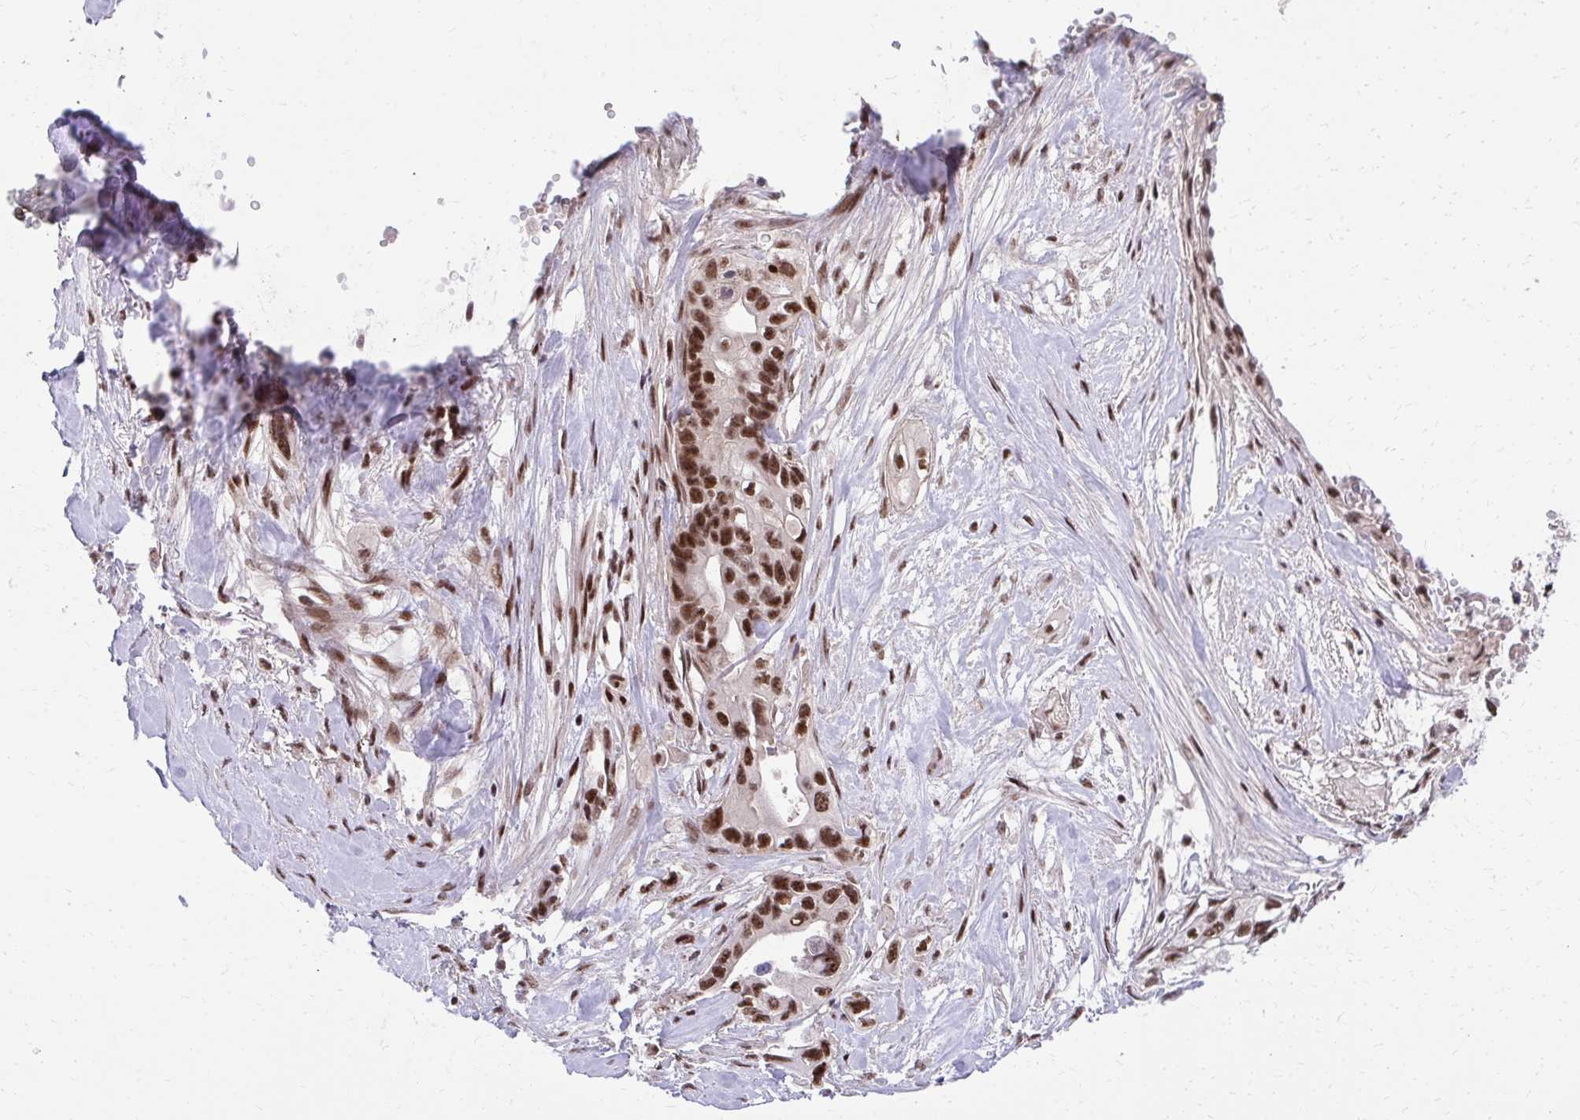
{"staining": {"intensity": "strong", "quantity": ">75%", "location": "nuclear"}, "tissue": "pancreatic cancer", "cell_type": "Tumor cells", "image_type": "cancer", "snomed": [{"axis": "morphology", "description": "Adenocarcinoma, NOS"}, {"axis": "topography", "description": "Pancreas"}], "caption": "Protein staining of pancreatic cancer (adenocarcinoma) tissue shows strong nuclear positivity in approximately >75% of tumor cells.", "gene": "SYNE4", "patient": {"sex": "female", "age": 63}}